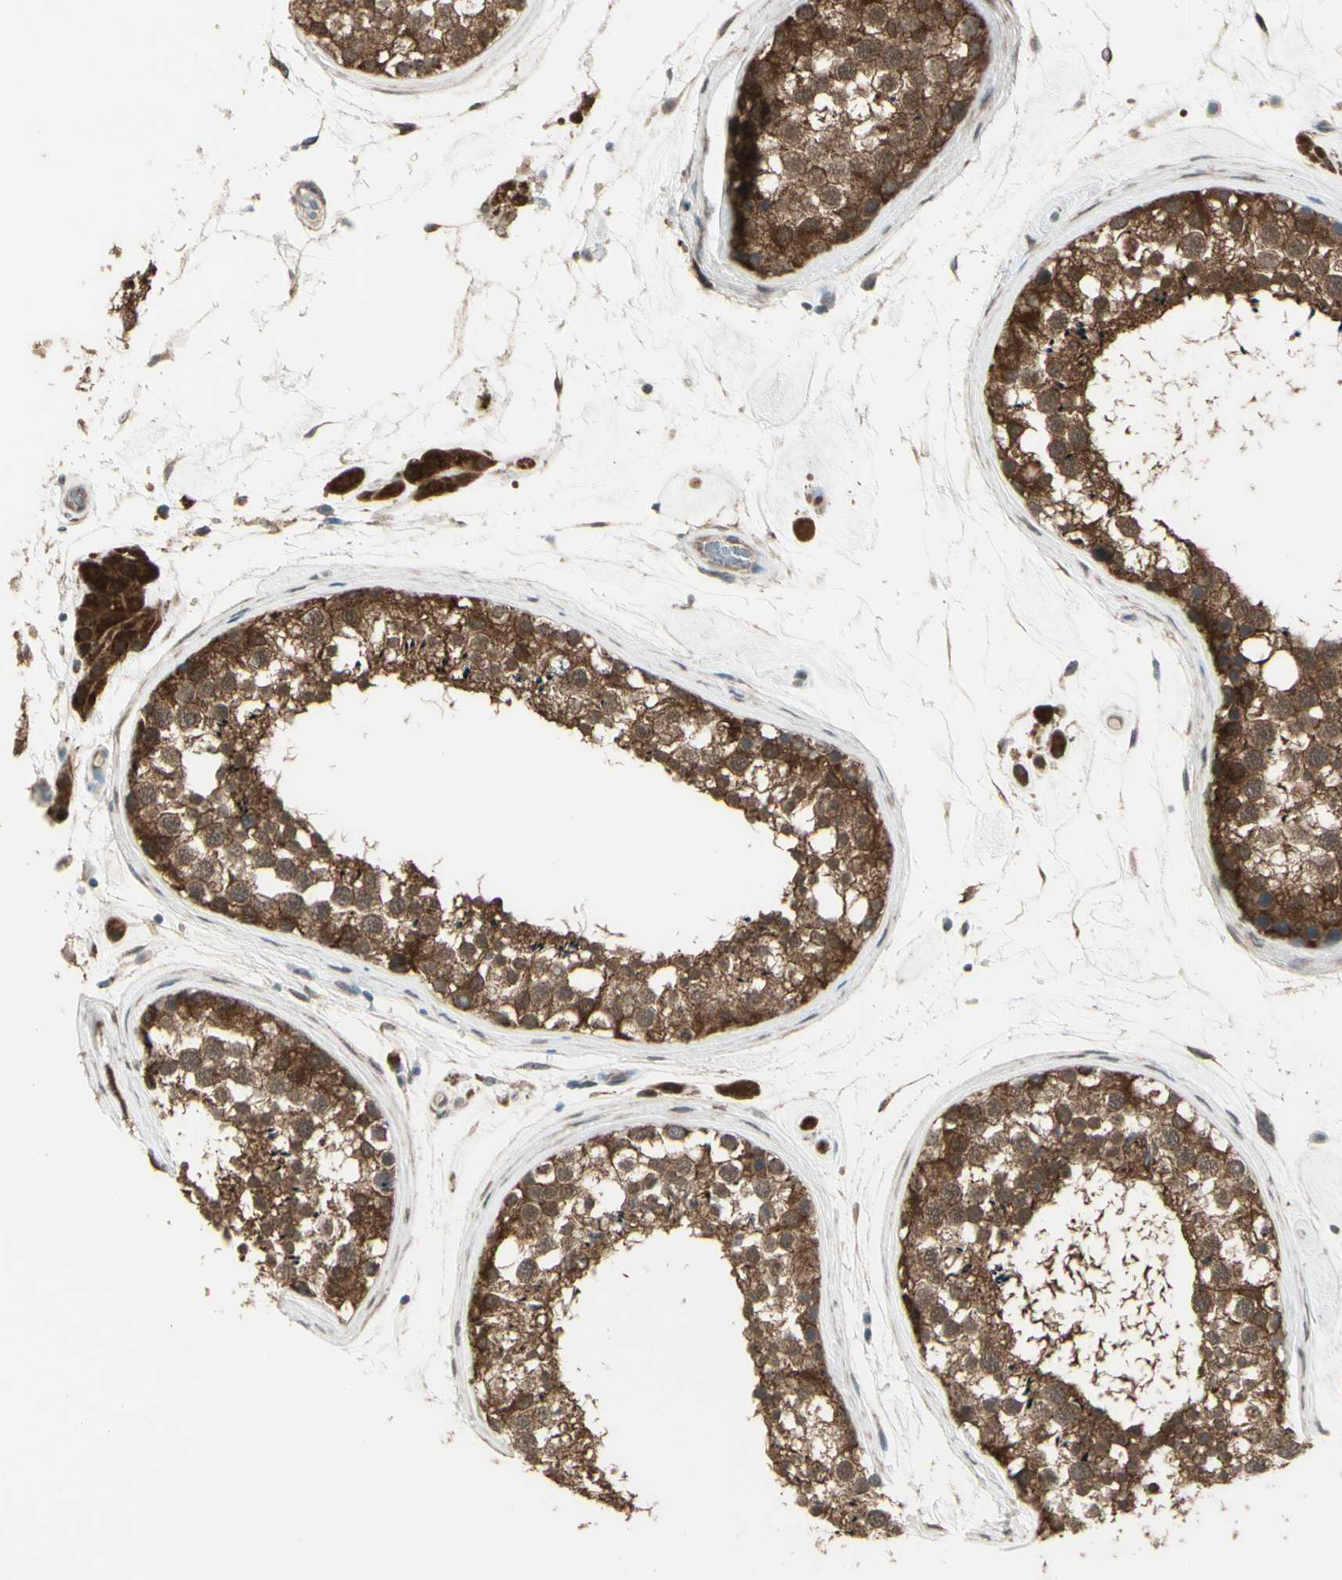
{"staining": {"intensity": "strong", "quantity": "25%-75%", "location": "cytoplasmic/membranous"}, "tissue": "testis", "cell_type": "Cells in seminiferous ducts", "image_type": "normal", "snomed": [{"axis": "morphology", "description": "Normal tissue, NOS"}, {"axis": "topography", "description": "Testis"}], "caption": "Testis was stained to show a protein in brown. There is high levels of strong cytoplasmic/membranous positivity in approximately 25%-75% of cells in seminiferous ducts. The staining is performed using DAB brown chromogen to label protein expression. The nuclei are counter-stained blue using hematoxylin.", "gene": "NAXD", "patient": {"sex": "male", "age": 46}}